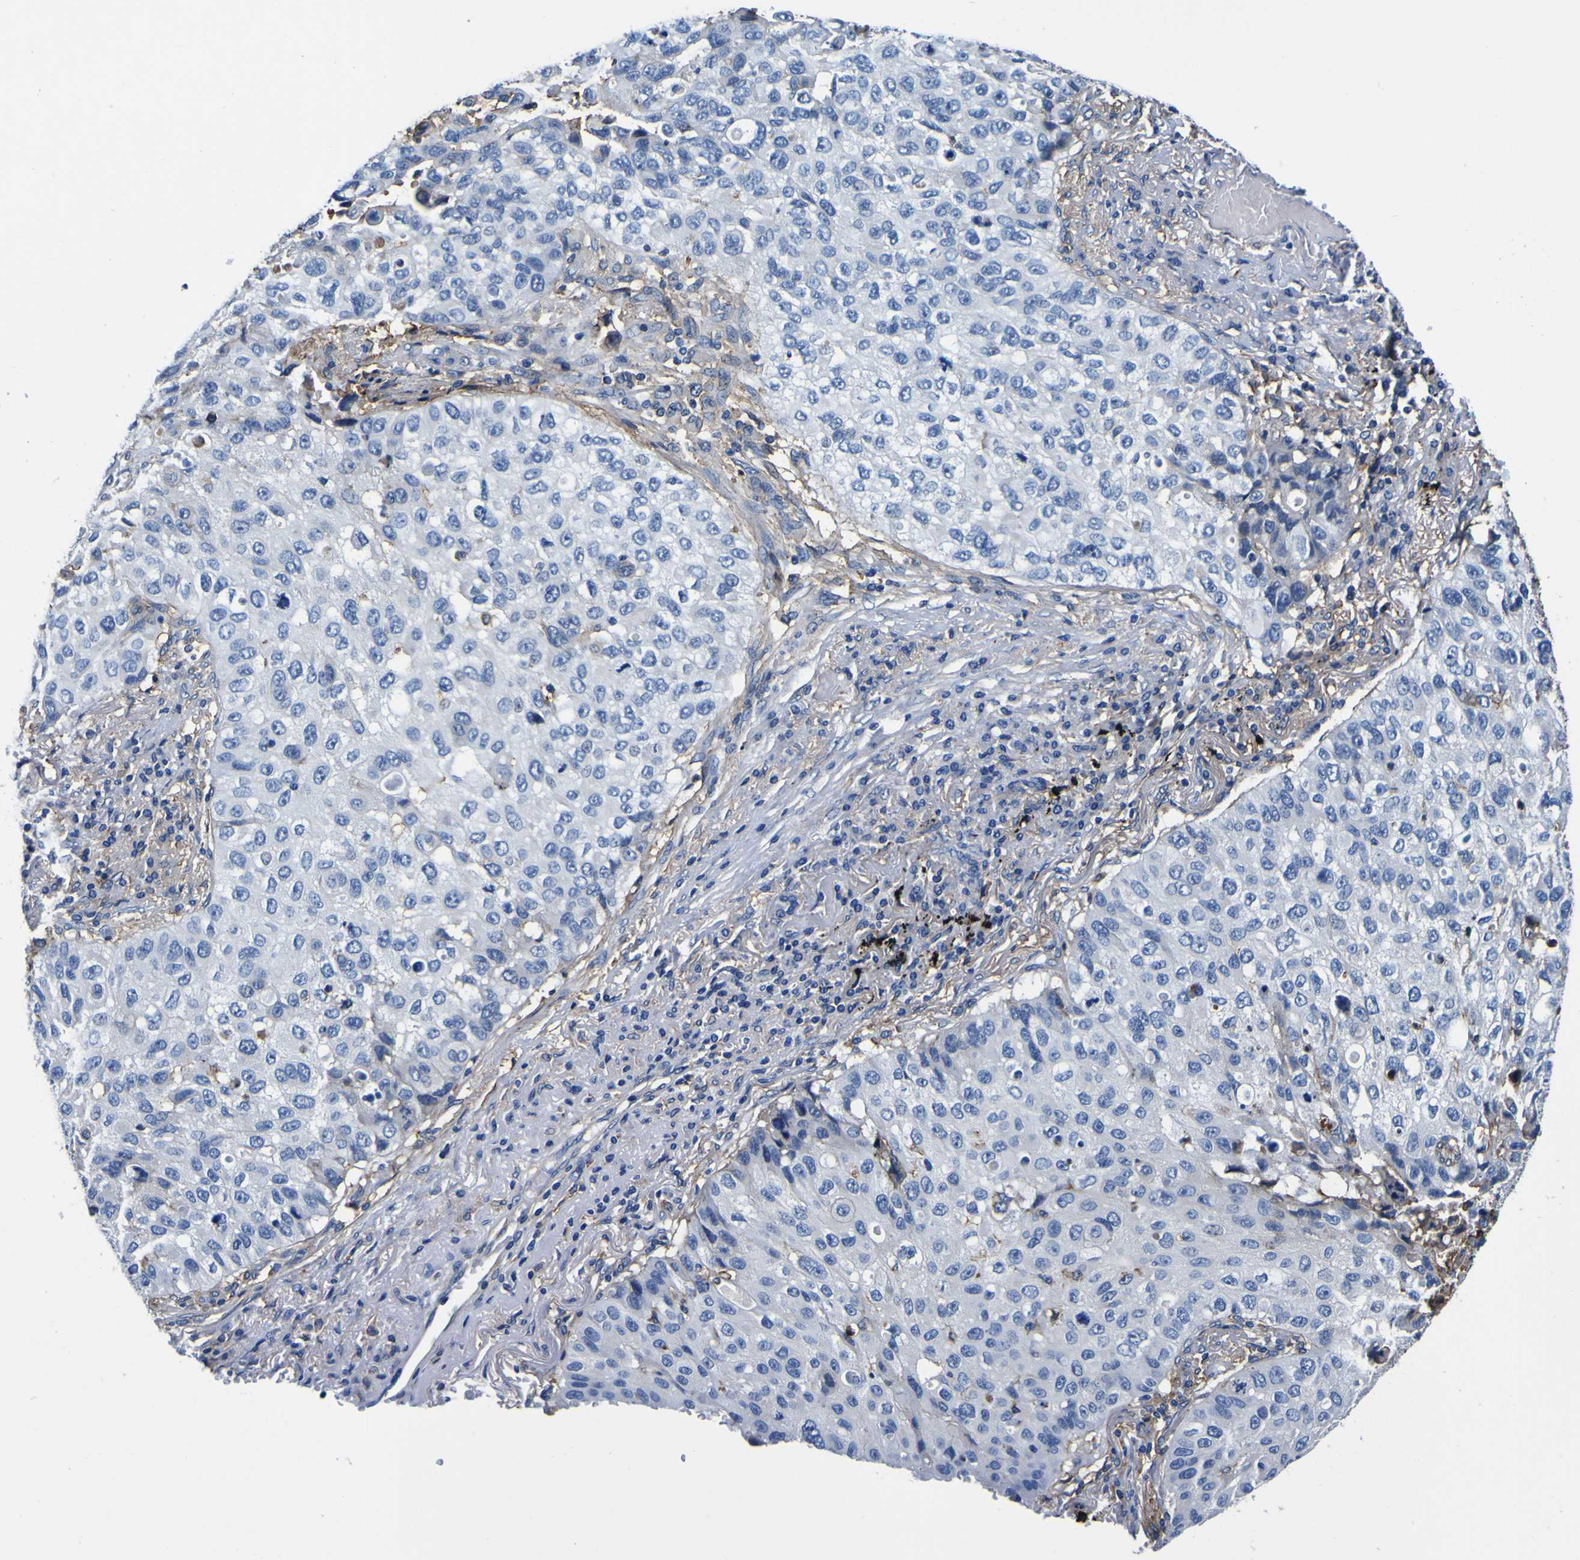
{"staining": {"intensity": "negative", "quantity": "none", "location": "none"}, "tissue": "lung cancer", "cell_type": "Tumor cells", "image_type": "cancer", "snomed": [{"axis": "morphology", "description": "Squamous cell carcinoma, NOS"}, {"axis": "topography", "description": "Lung"}], "caption": "Tumor cells are negative for brown protein staining in squamous cell carcinoma (lung).", "gene": "PXDN", "patient": {"sex": "male", "age": 57}}